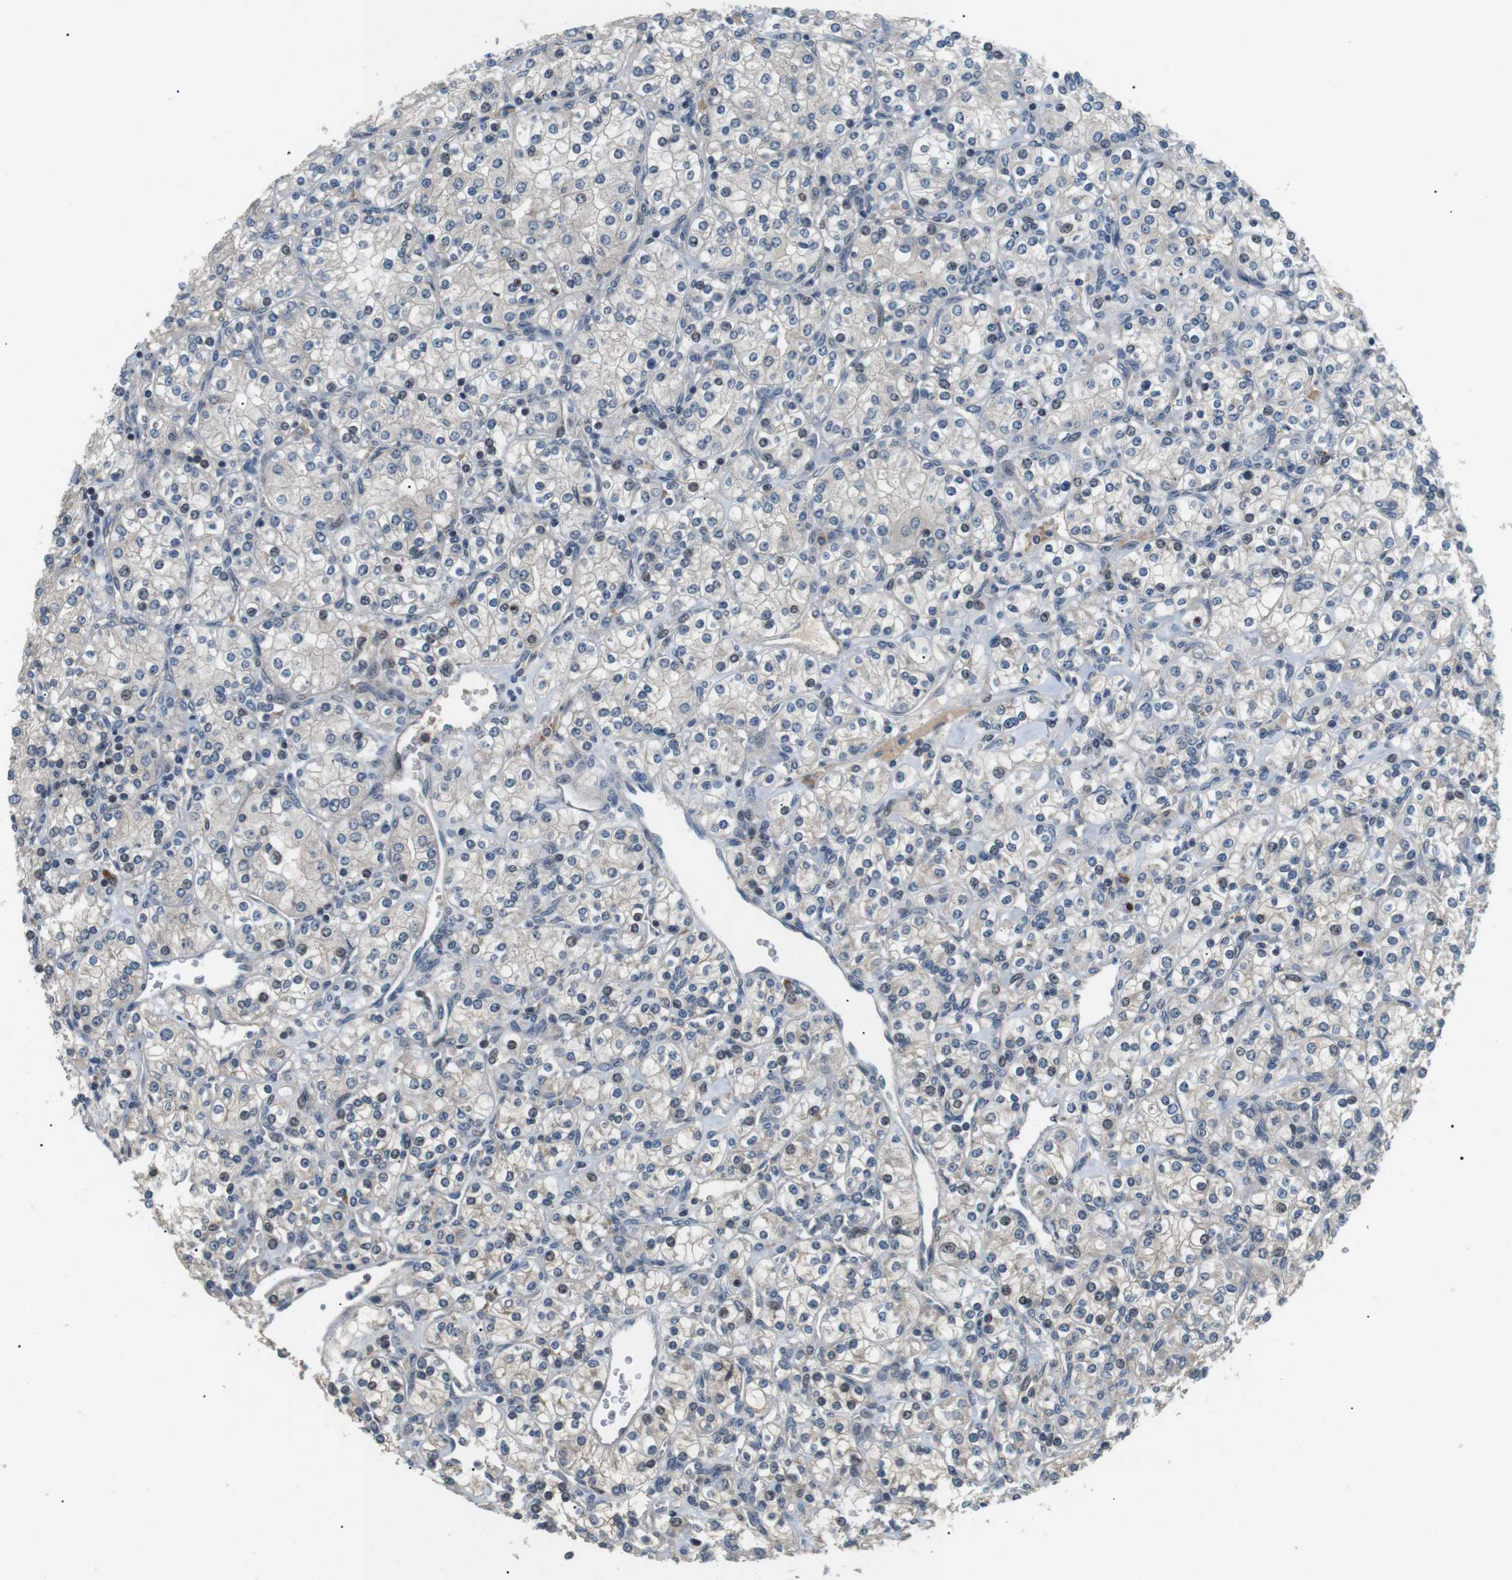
{"staining": {"intensity": "negative", "quantity": "none", "location": "none"}, "tissue": "renal cancer", "cell_type": "Tumor cells", "image_type": "cancer", "snomed": [{"axis": "morphology", "description": "Adenocarcinoma, NOS"}, {"axis": "topography", "description": "Kidney"}], "caption": "Tumor cells show no significant protein expression in renal cancer. The staining is performed using DAB brown chromogen with nuclei counter-stained in using hematoxylin.", "gene": "HSPA13", "patient": {"sex": "male", "age": 77}}